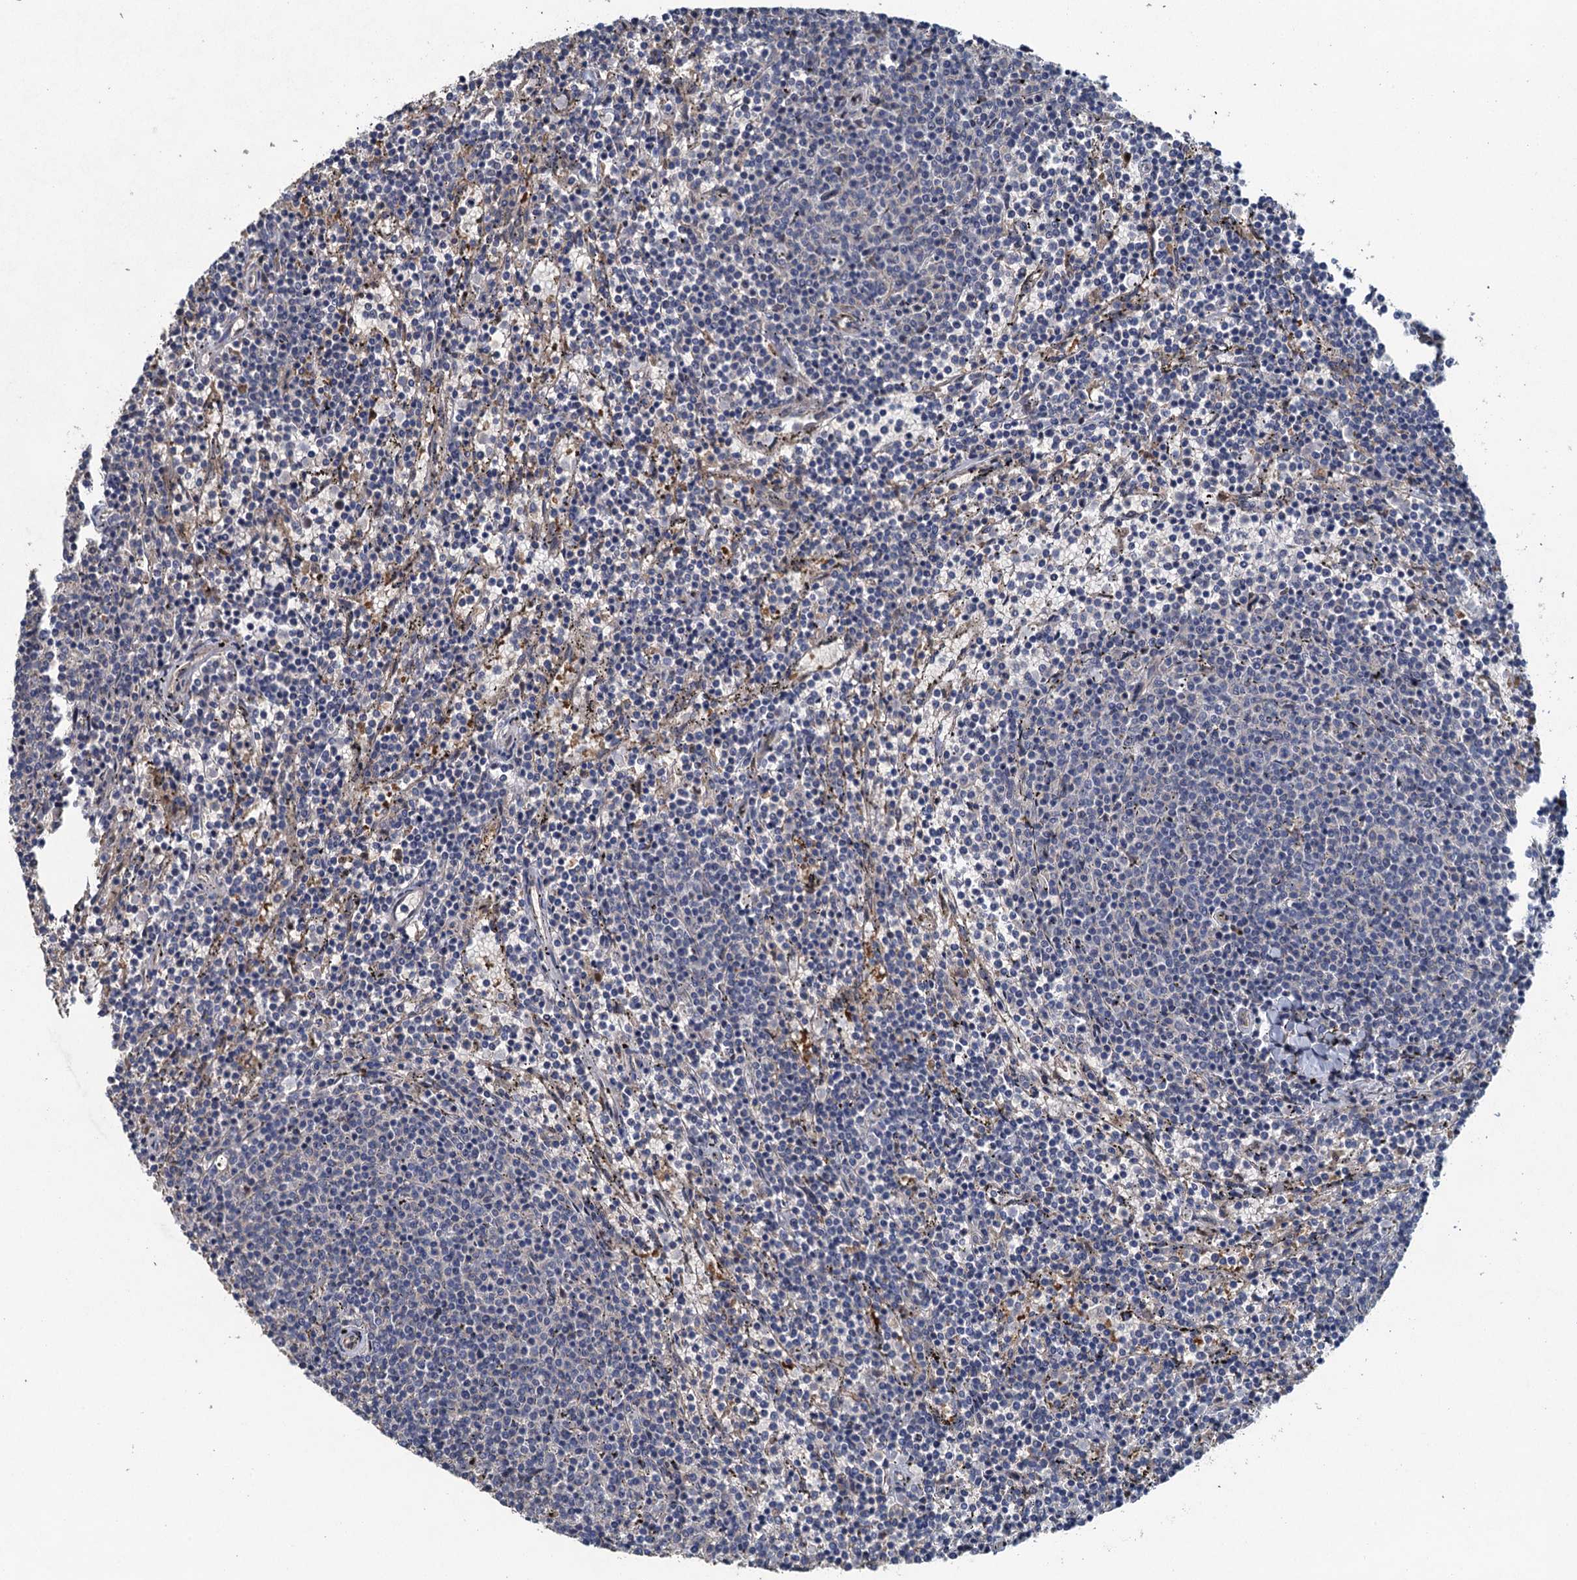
{"staining": {"intensity": "negative", "quantity": "none", "location": "none"}, "tissue": "lymphoma", "cell_type": "Tumor cells", "image_type": "cancer", "snomed": [{"axis": "morphology", "description": "Malignant lymphoma, non-Hodgkin's type, Low grade"}, {"axis": "topography", "description": "Spleen"}], "caption": "Protein analysis of malignant lymphoma, non-Hodgkin's type (low-grade) reveals no significant positivity in tumor cells. (IHC, brightfield microscopy, high magnification).", "gene": "RSAD2", "patient": {"sex": "female", "age": 50}}